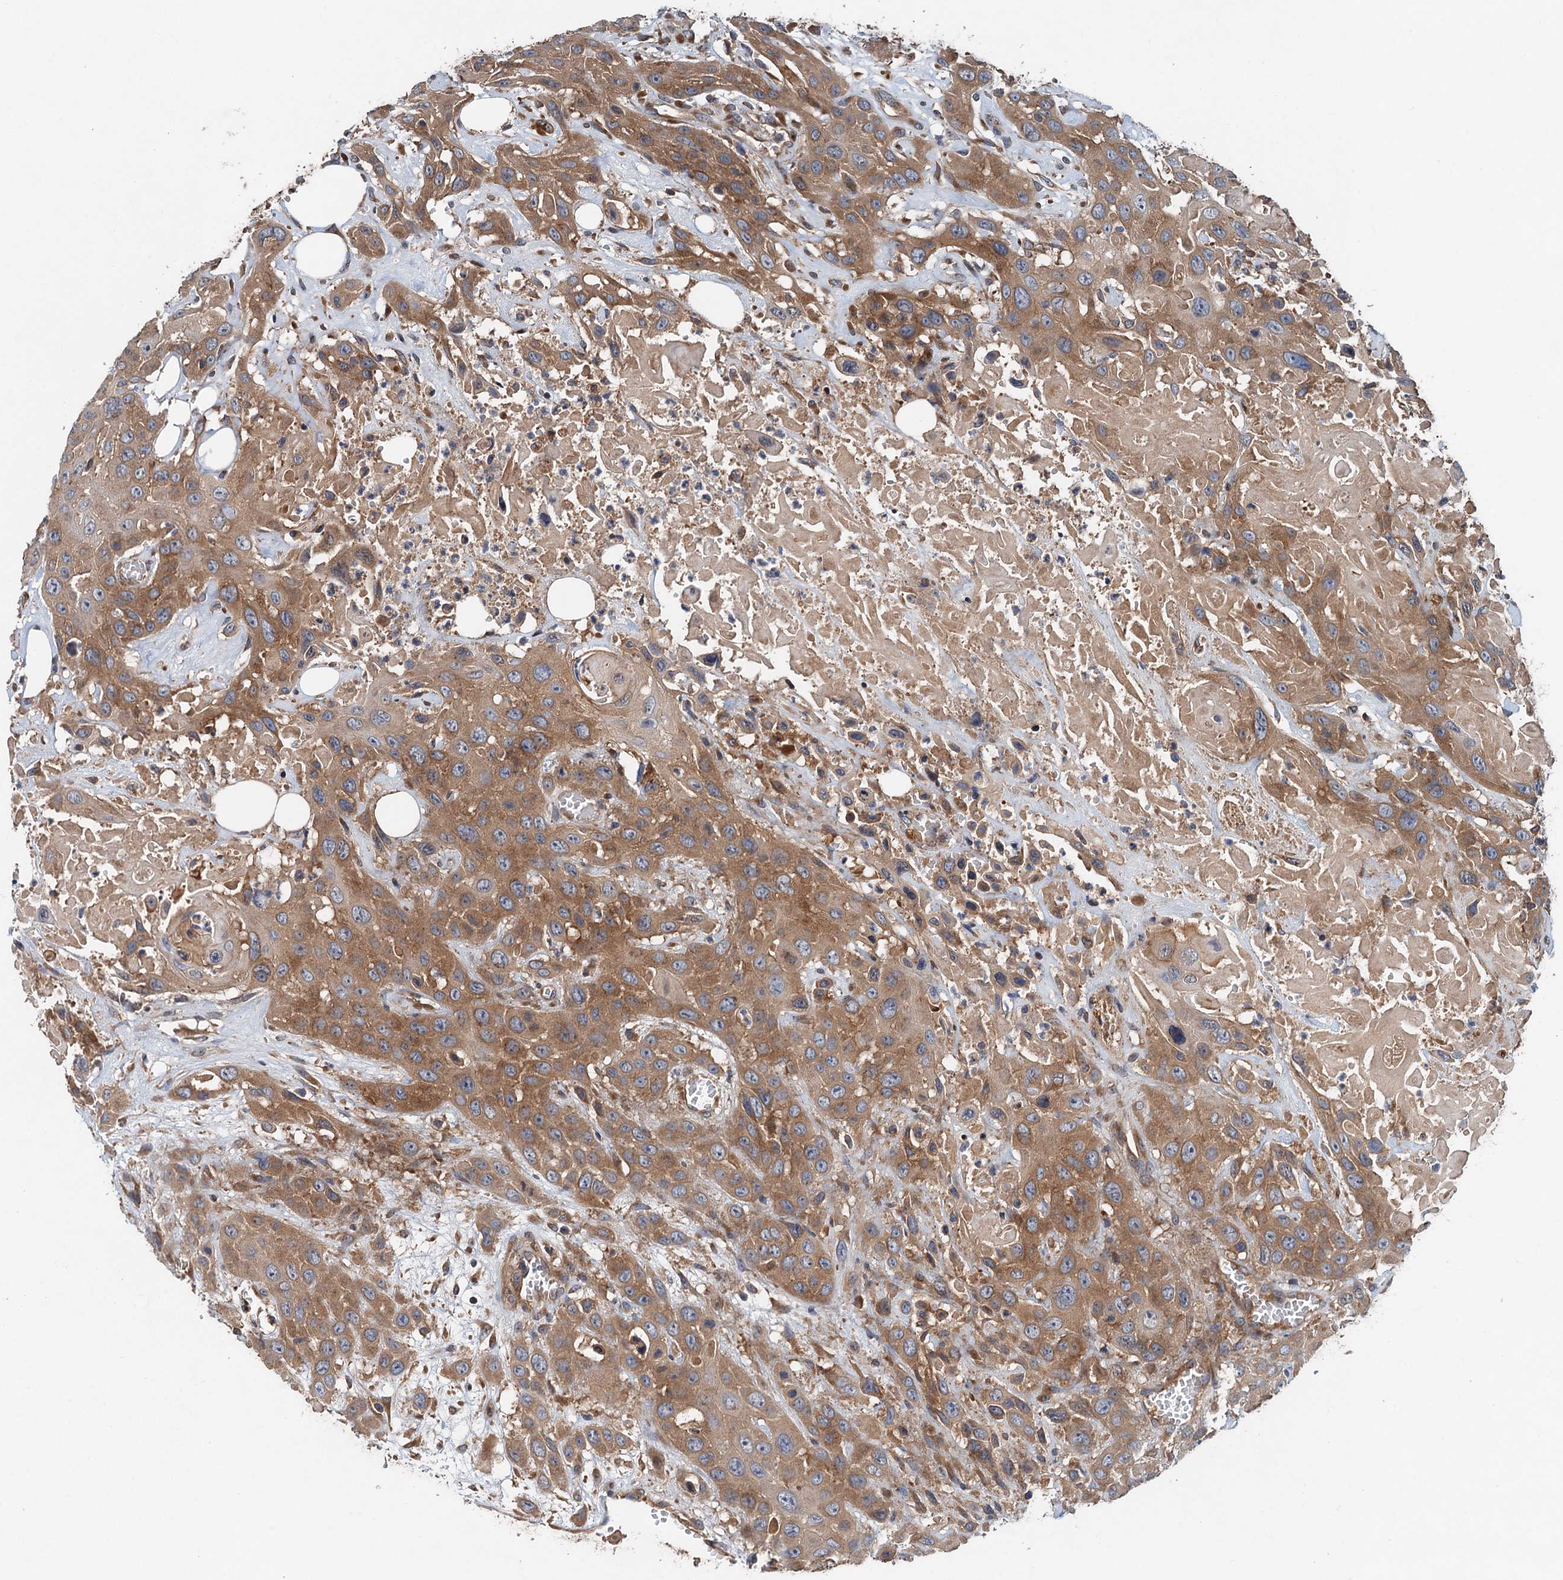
{"staining": {"intensity": "moderate", "quantity": ">75%", "location": "cytoplasmic/membranous"}, "tissue": "head and neck cancer", "cell_type": "Tumor cells", "image_type": "cancer", "snomed": [{"axis": "morphology", "description": "Squamous cell carcinoma, NOS"}, {"axis": "topography", "description": "Head-Neck"}], "caption": "An immunohistochemistry (IHC) histopathology image of tumor tissue is shown. Protein staining in brown shows moderate cytoplasmic/membranous positivity in head and neck cancer (squamous cell carcinoma) within tumor cells.", "gene": "COG3", "patient": {"sex": "male", "age": 81}}